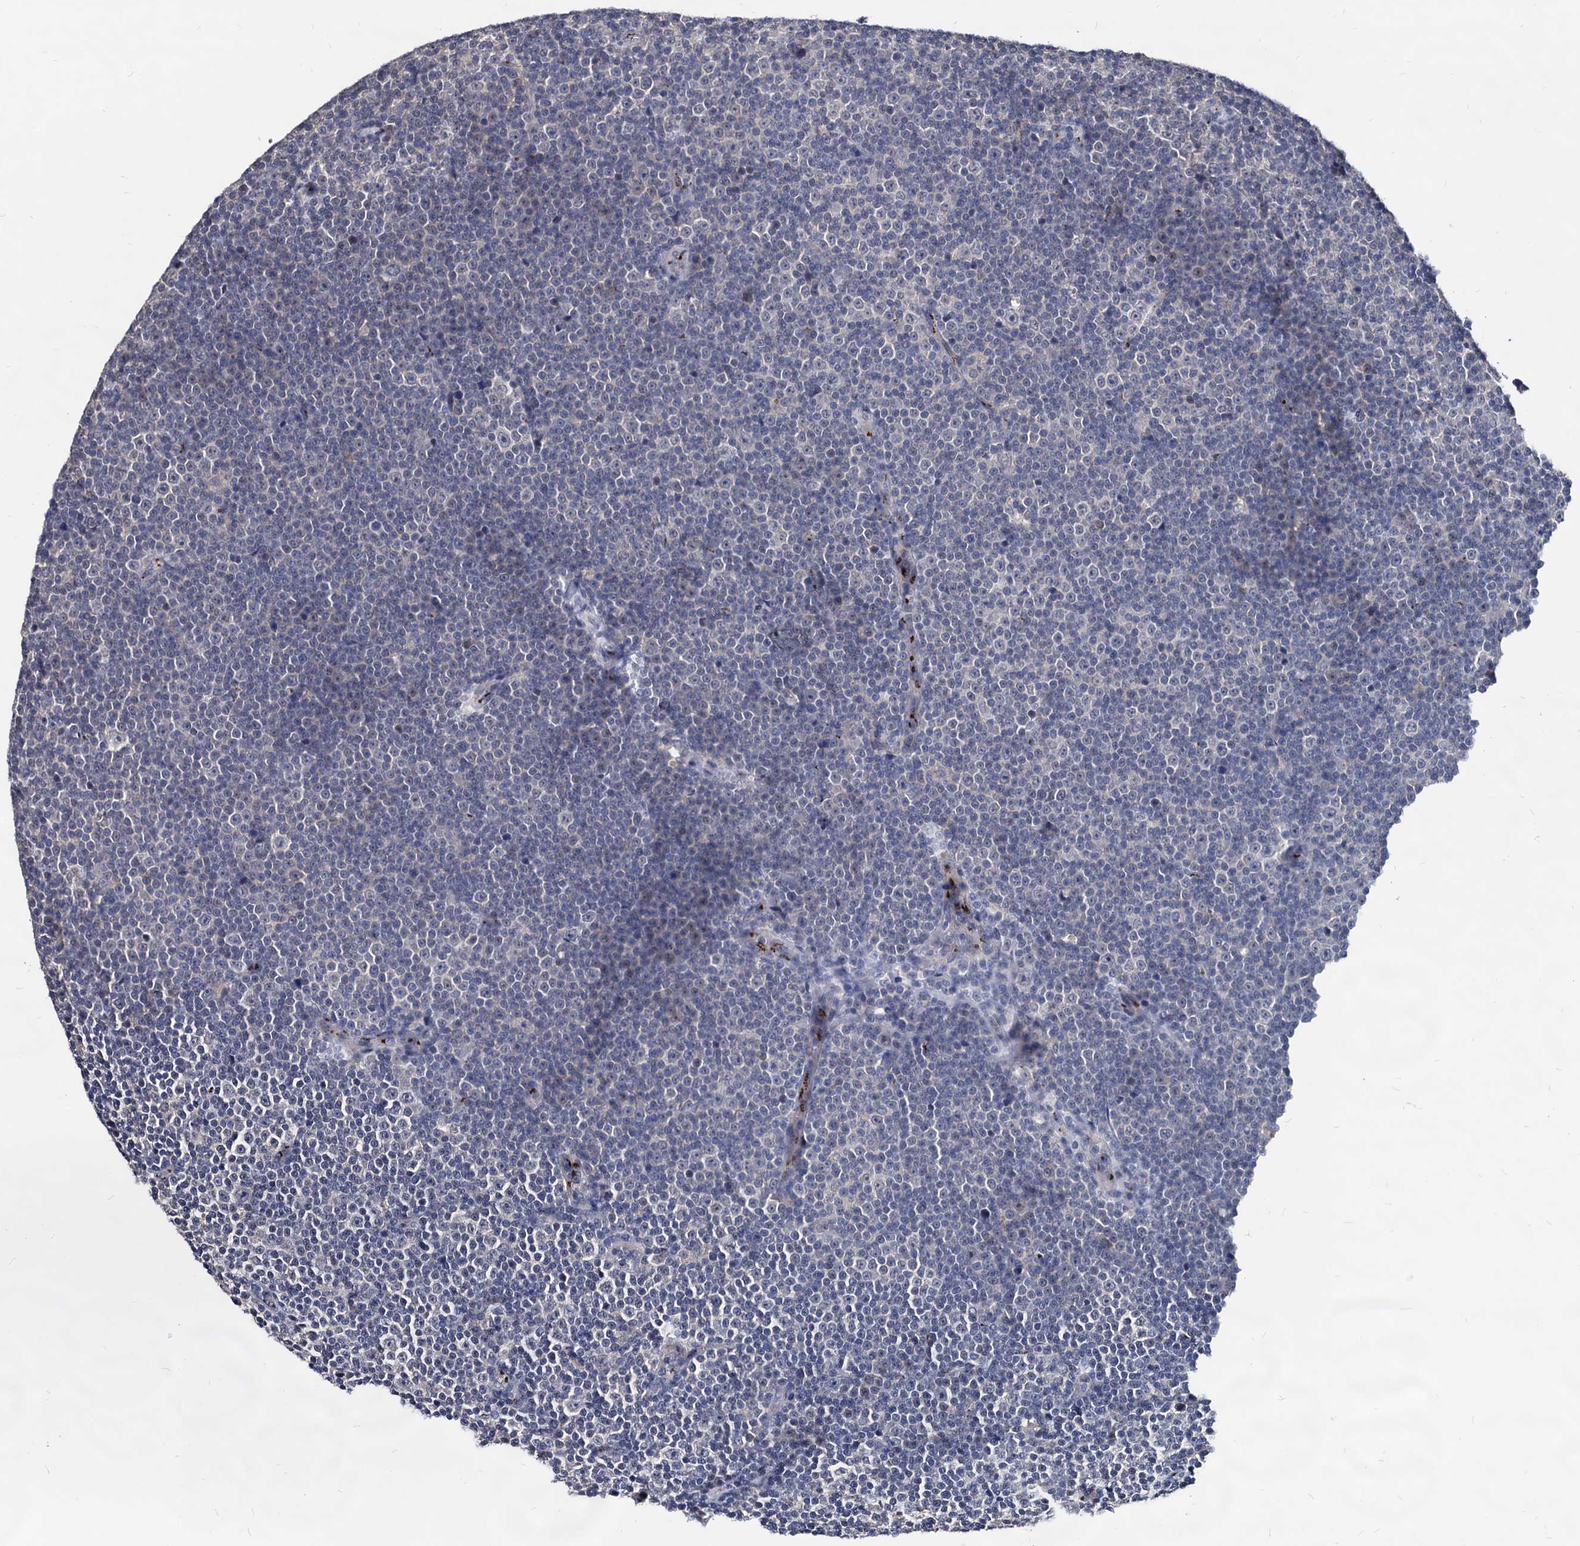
{"staining": {"intensity": "negative", "quantity": "none", "location": "none"}, "tissue": "lymphoma", "cell_type": "Tumor cells", "image_type": "cancer", "snomed": [{"axis": "morphology", "description": "Malignant lymphoma, non-Hodgkin's type, Low grade"}, {"axis": "topography", "description": "Lymph node"}], "caption": "This photomicrograph is of lymphoma stained with IHC to label a protein in brown with the nuclei are counter-stained blue. There is no staining in tumor cells.", "gene": "ESD", "patient": {"sex": "female", "age": 67}}